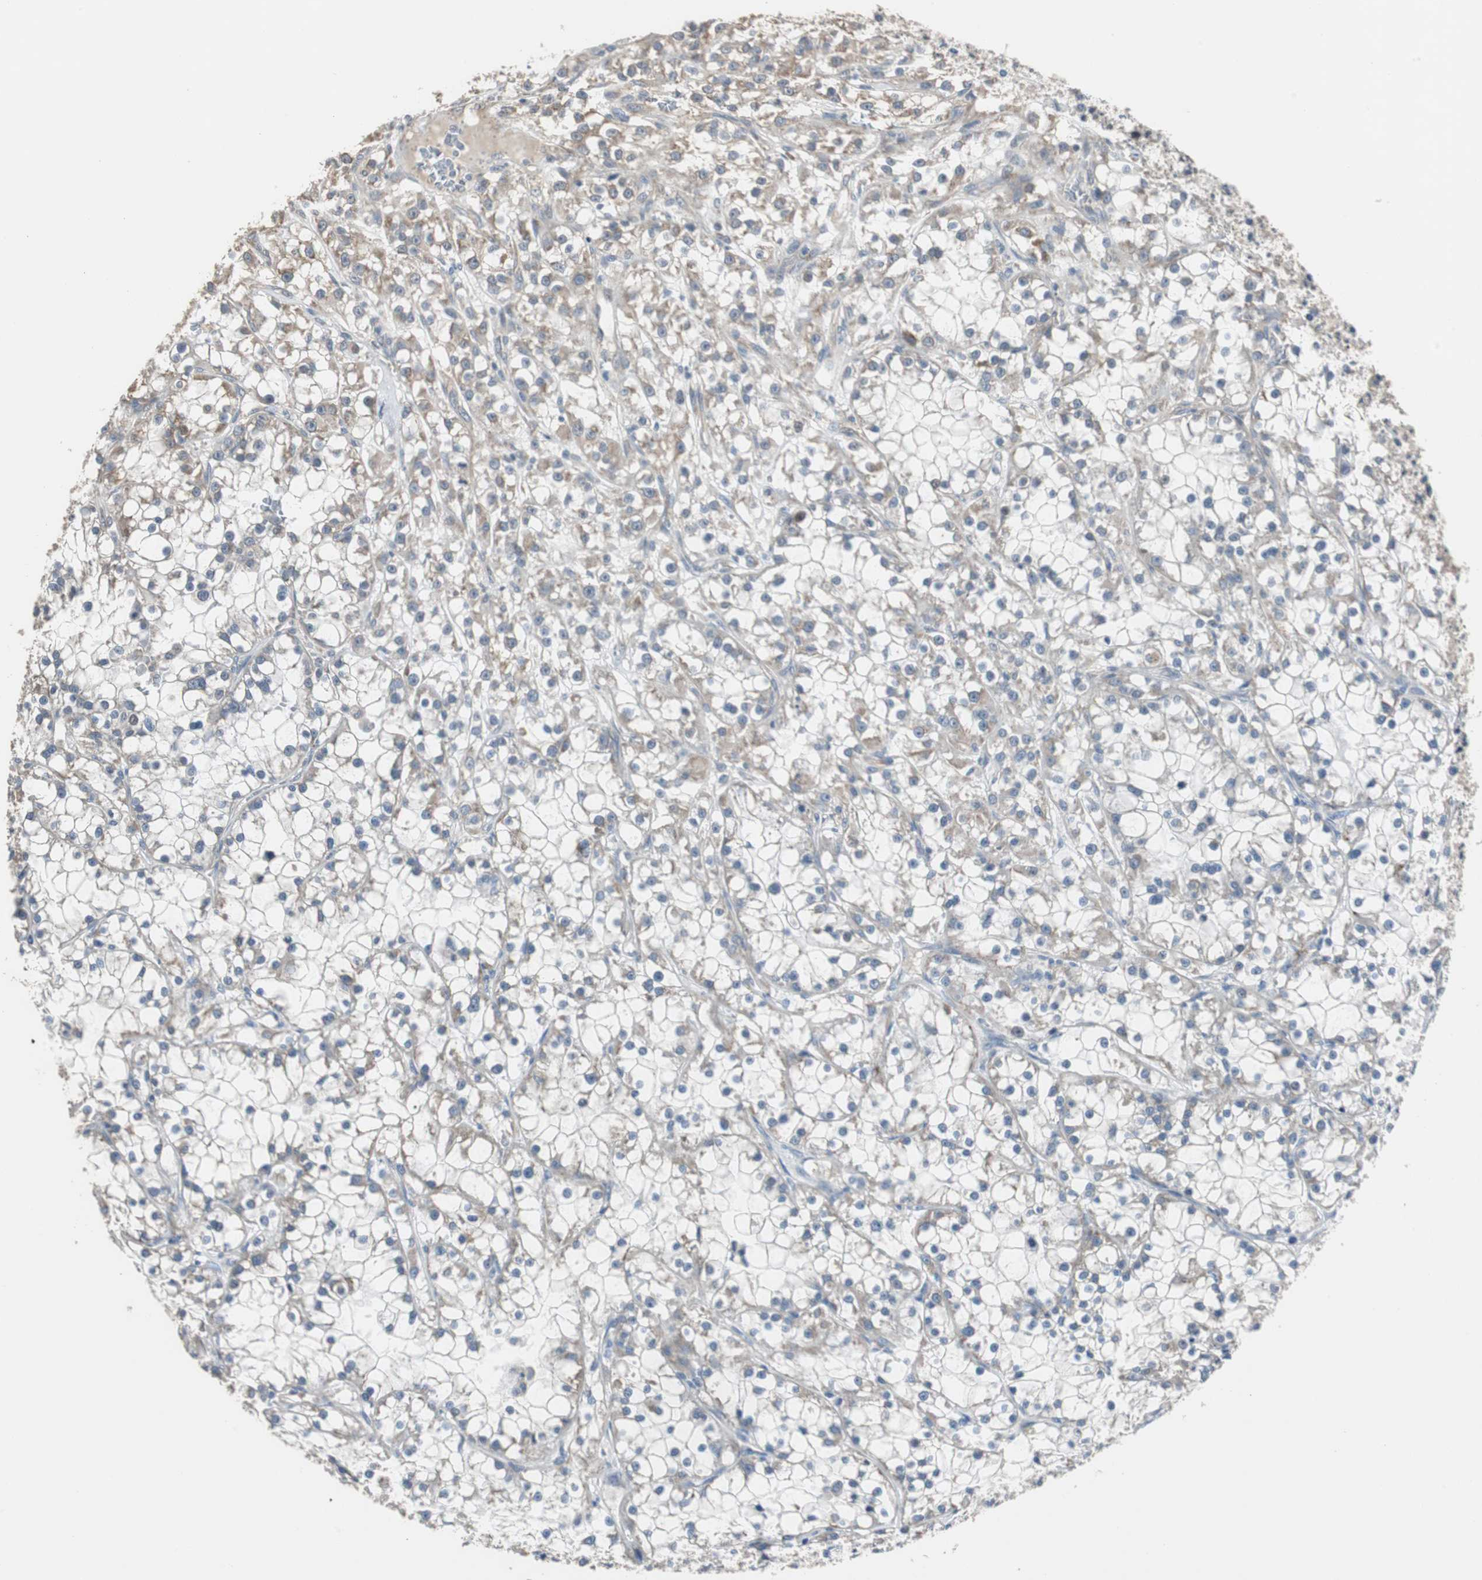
{"staining": {"intensity": "weak", "quantity": "25%-75%", "location": "cytoplasmic/membranous"}, "tissue": "renal cancer", "cell_type": "Tumor cells", "image_type": "cancer", "snomed": [{"axis": "morphology", "description": "Adenocarcinoma, NOS"}, {"axis": "topography", "description": "Kidney"}], "caption": "About 25%-75% of tumor cells in human renal cancer show weak cytoplasmic/membranous protein positivity as visualized by brown immunohistochemical staining.", "gene": "MYT1", "patient": {"sex": "female", "age": 52}}